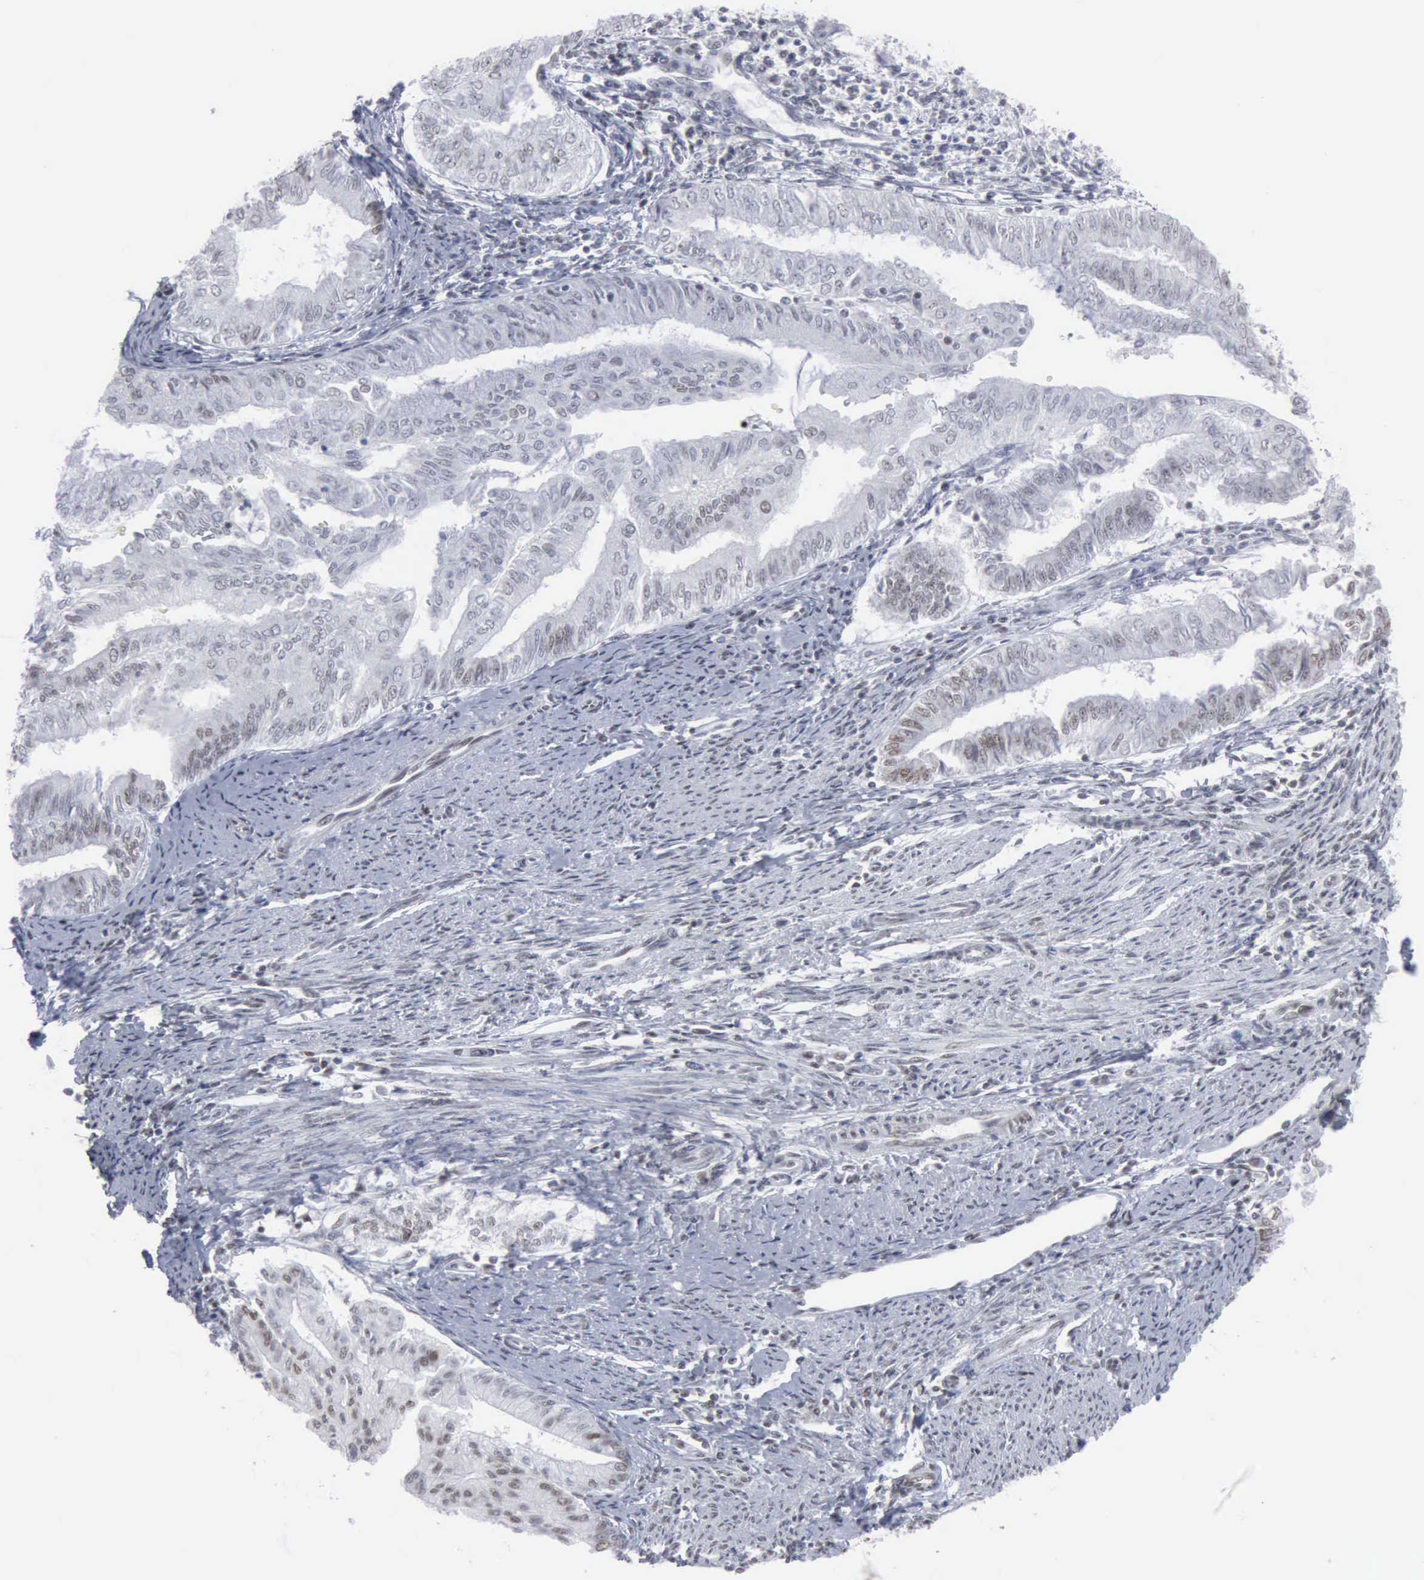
{"staining": {"intensity": "weak", "quantity": "25%-75%", "location": "nuclear"}, "tissue": "endometrial cancer", "cell_type": "Tumor cells", "image_type": "cancer", "snomed": [{"axis": "morphology", "description": "Adenocarcinoma, NOS"}, {"axis": "topography", "description": "Endometrium"}], "caption": "This is a micrograph of IHC staining of endometrial cancer (adenocarcinoma), which shows weak expression in the nuclear of tumor cells.", "gene": "XPA", "patient": {"sex": "female", "age": 66}}